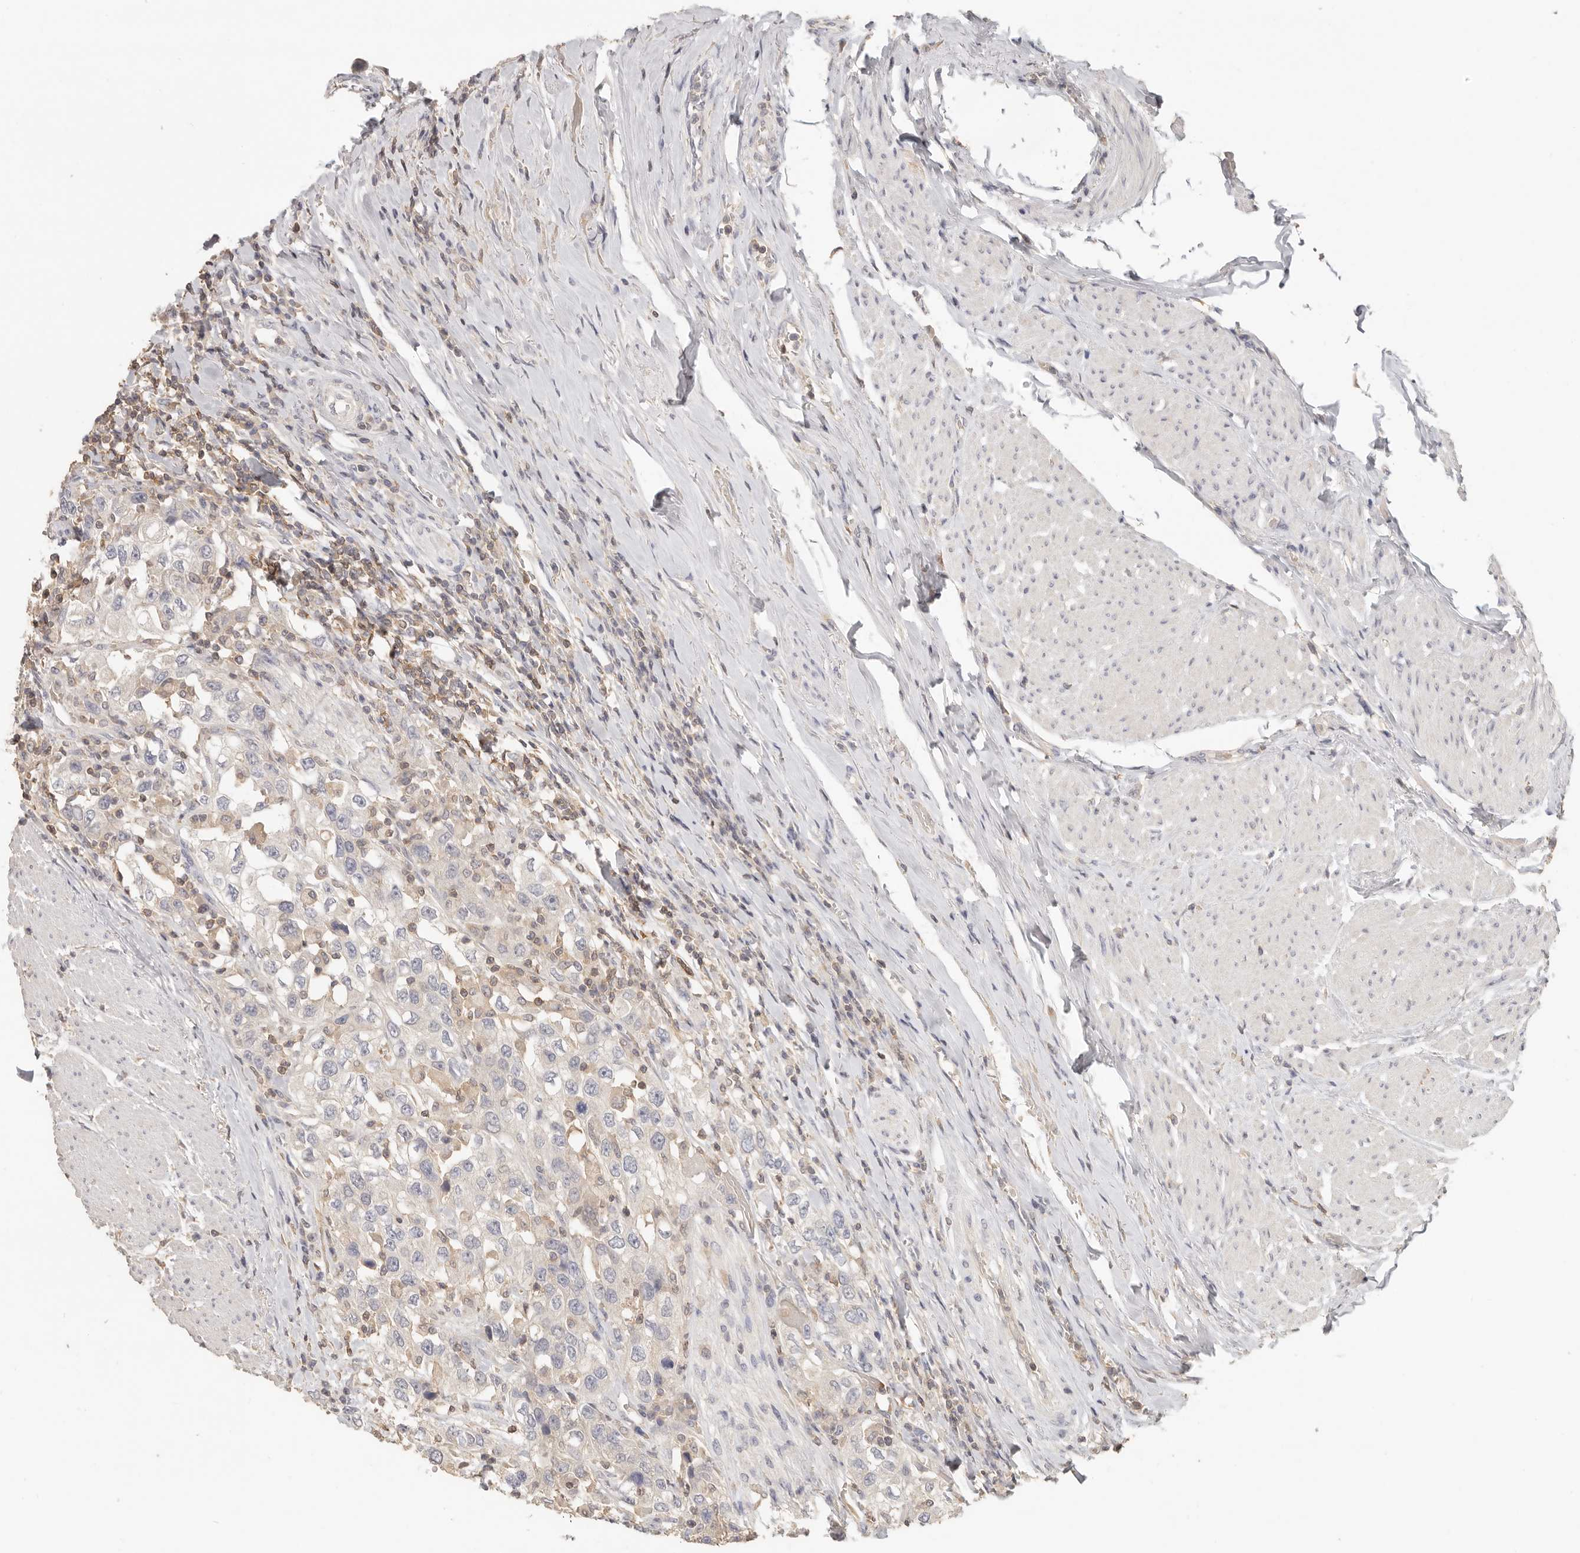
{"staining": {"intensity": "negative", "quantity": "none", "location": "none"}, "tissue": "urothelial cancer", "cell_type": "Tumor cells", "image_type": "cancer", "snomed": [{"axis": "morphology", "description": "Urothelial carcinoma, High grade"}, {"axis": "topography", "description": "Urinary bladder"}], "caption": "This is an immunohistochemistry (IHC) histopathology image of high-grade urothelial carcinoma. There is no positivity in tumor cells.", "gene": "CSK", "patient": {"sex": "female", "age": 80}}